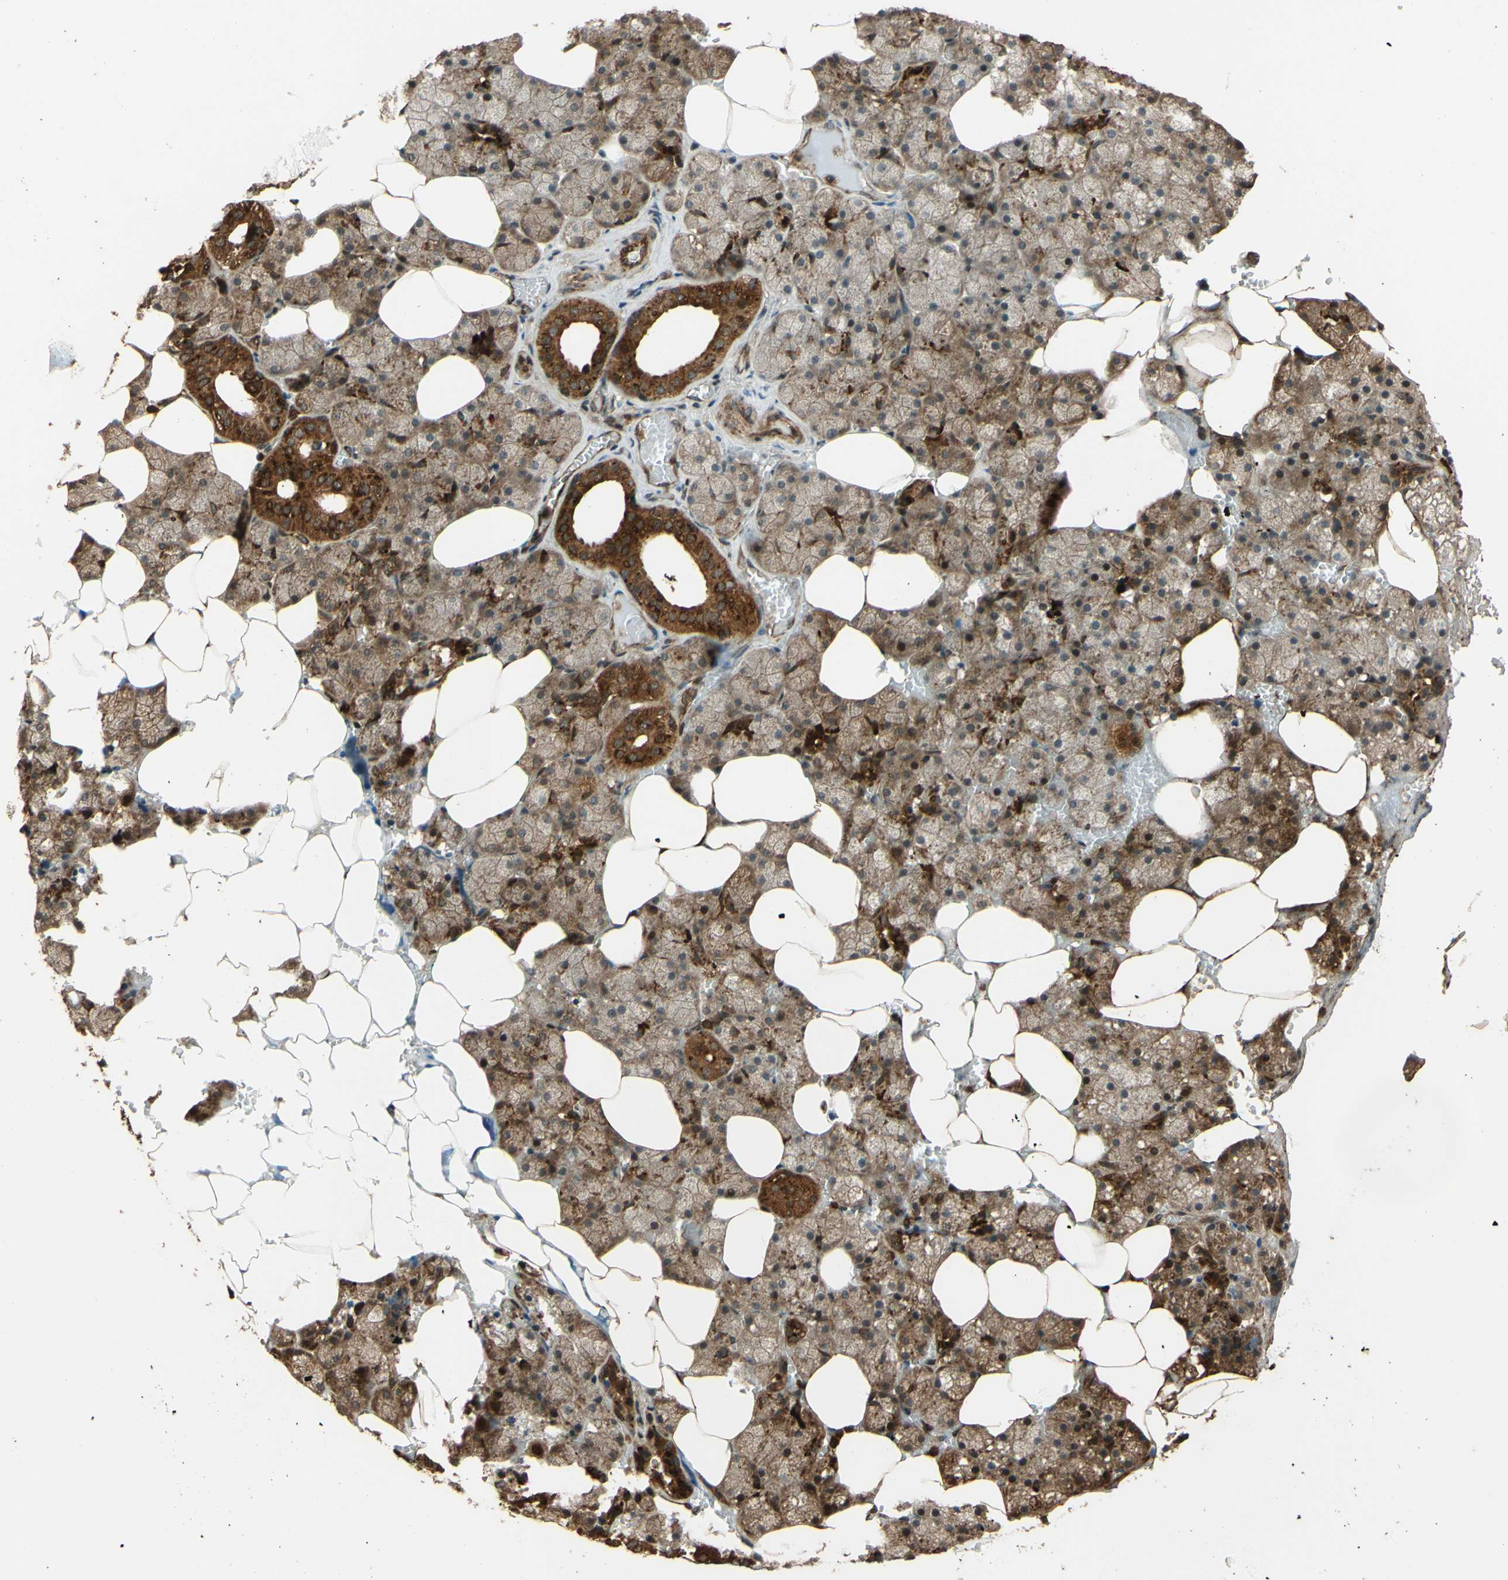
{"staining": {"intensity": "moderate", "quantity": ">75%", "location": "cytoplasmic/membranous"}, "tissue": "salivary gland", "cell_type": "Glandular cells", "image_type": "normal", "snomed": [{"axis": "morphology", "description": "Normal tissue, NOS"}, {"axis": "topography", "description": "Salivary gland"}], "caption": "Benign salivary gland reveals moderate cytoplasmic/membranous staining in approximately >75% of glandular cells (DAB (3,3'-diaminobenzidine) = brown stain, brightfield microscopy at high magnification)..", "gene": "RNF19A", "patient": {"sex": "male", "age": 62}}